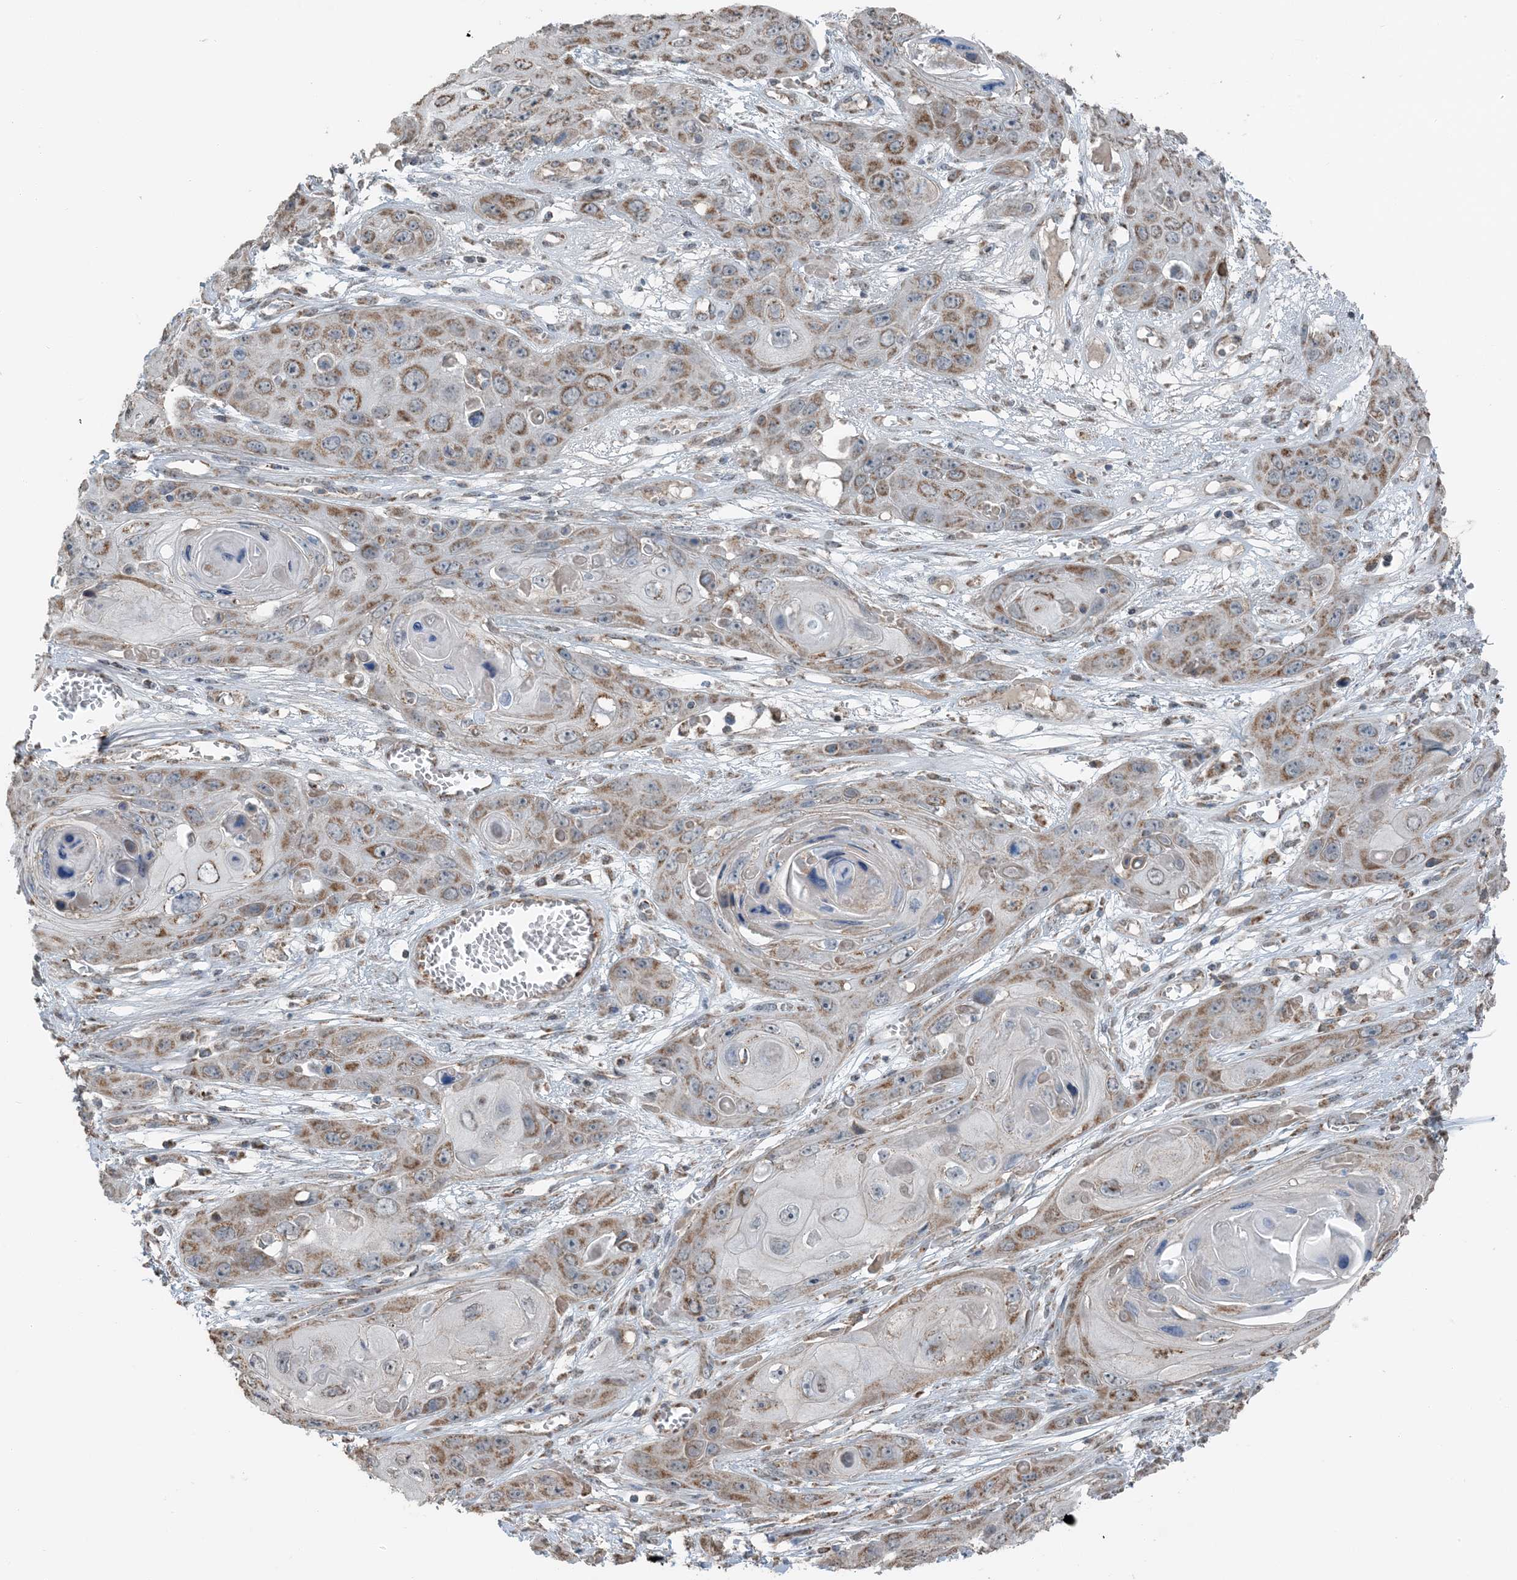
{"staining": {"intensity": "moderate", "quantity": ">75%", "location": "cytoplasmic/membranous"}, "tissue": "skin cancer", "cell_type": "Tumor cells", "image_type": "cancer", "snomed": [{"axis": "morphology", "description": "Squamous cell carcinoma, NOS"}, {"axis": "topography", "description": "Skin"}], "caption": "A high-resolution micrograph shows IHC staining of squamous cell carcinoma (skin), which exhibits moderate cytoplasmic/membranous positivity in approximately >75% of tumor cells.", "gene": "PILRB", "patient": {"sex": "male", "age": 55}}